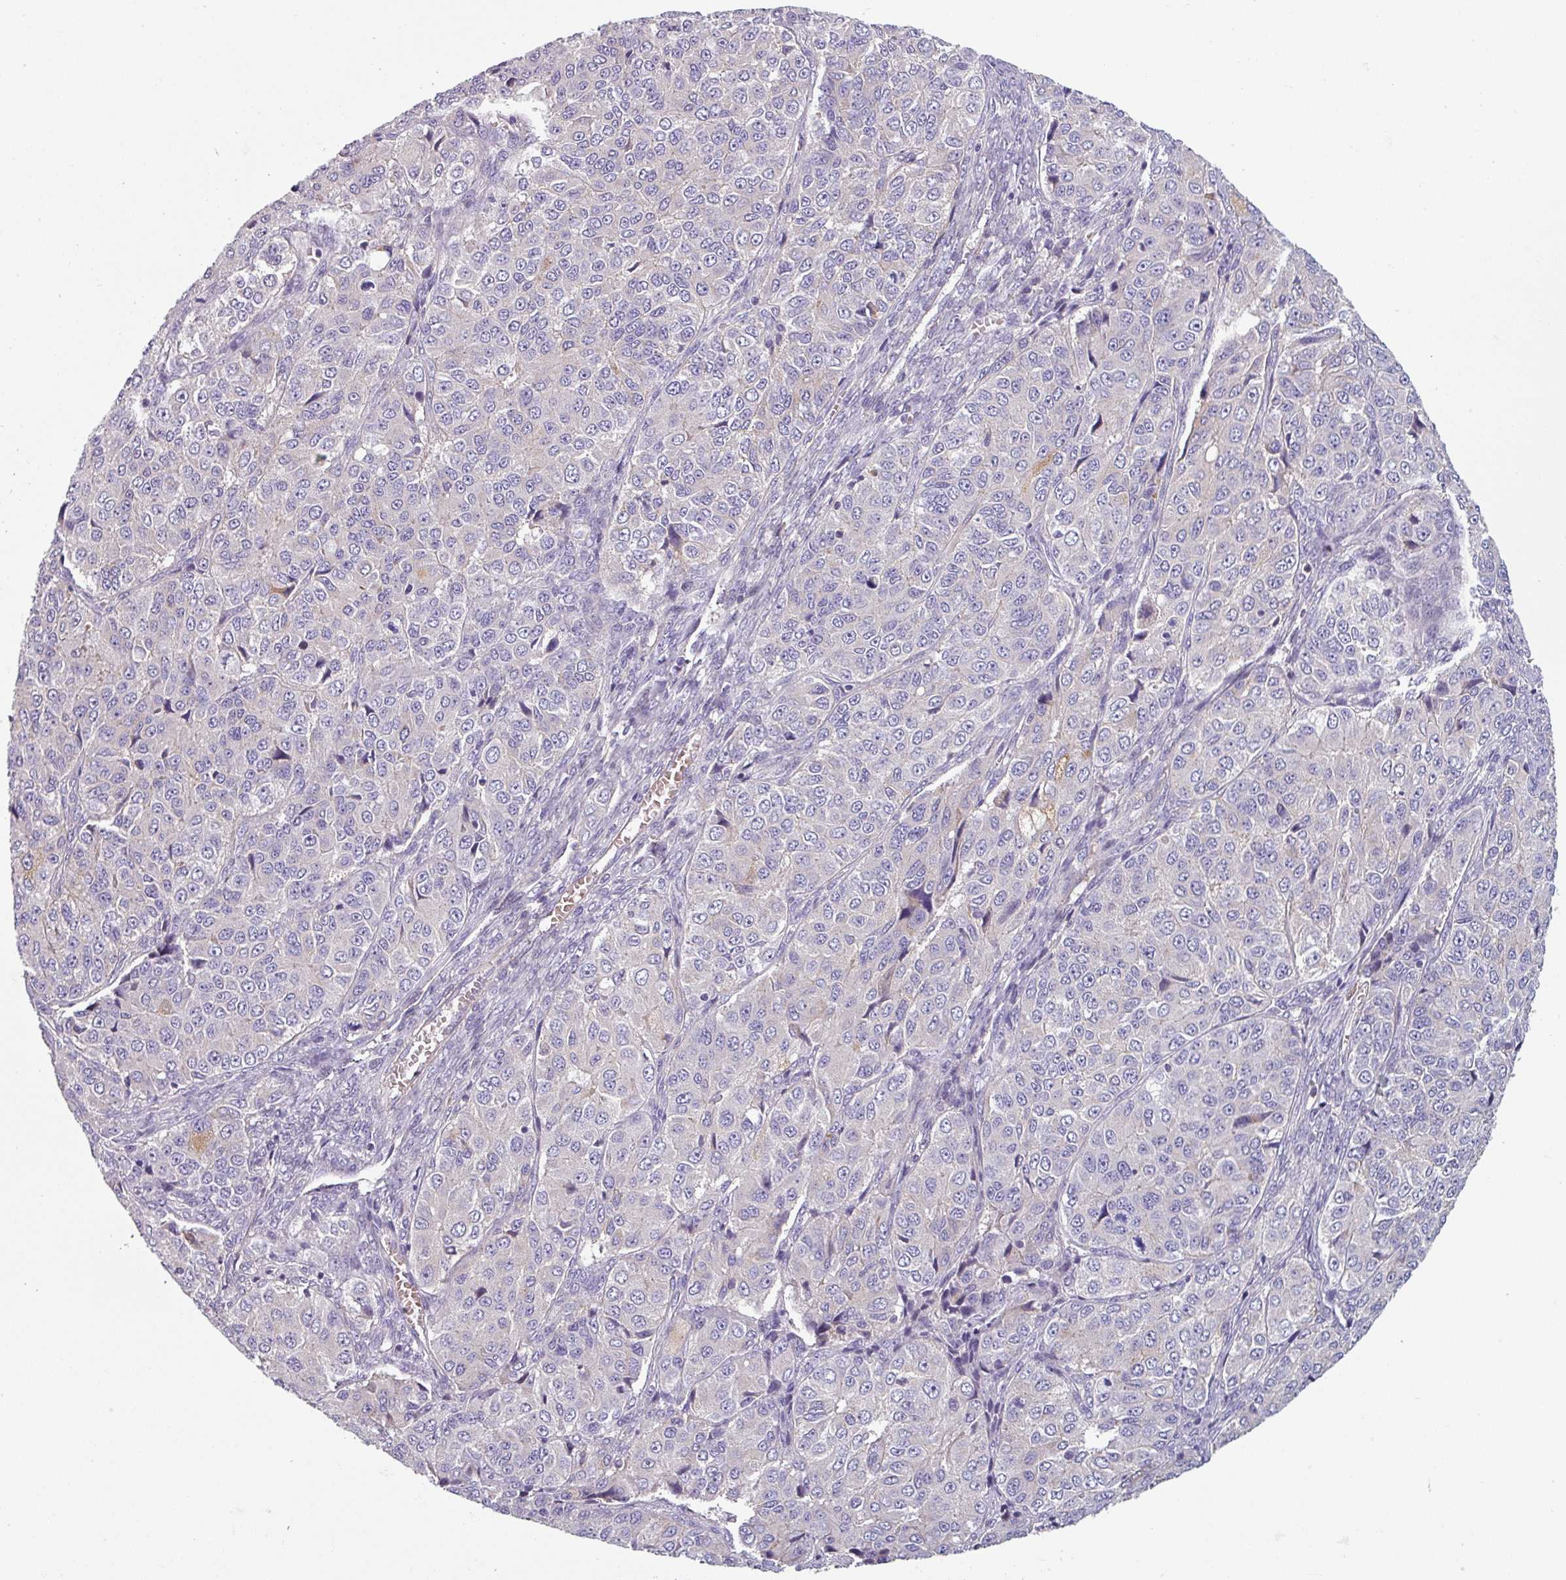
{"staining": {"intensity": "negative", "quantity": "none", "location": "none"}, "tissue": "ovarian cancer", "cell_type": "Tumor cells", "image_type": "cancer", "snomed": [{"axis": "morphology", "description": "Carcinoma, endometroid"}, {"axis": "topography", "description": "Ovary"}], "caption": "High power microscopy histopathology image of an IHC micrograph of endometroid carcinoma (ovarian), revealing no significant staining in tumor cells.", "gene": "TMEM132A", "patient": {"sex": "female", "age": 51}}